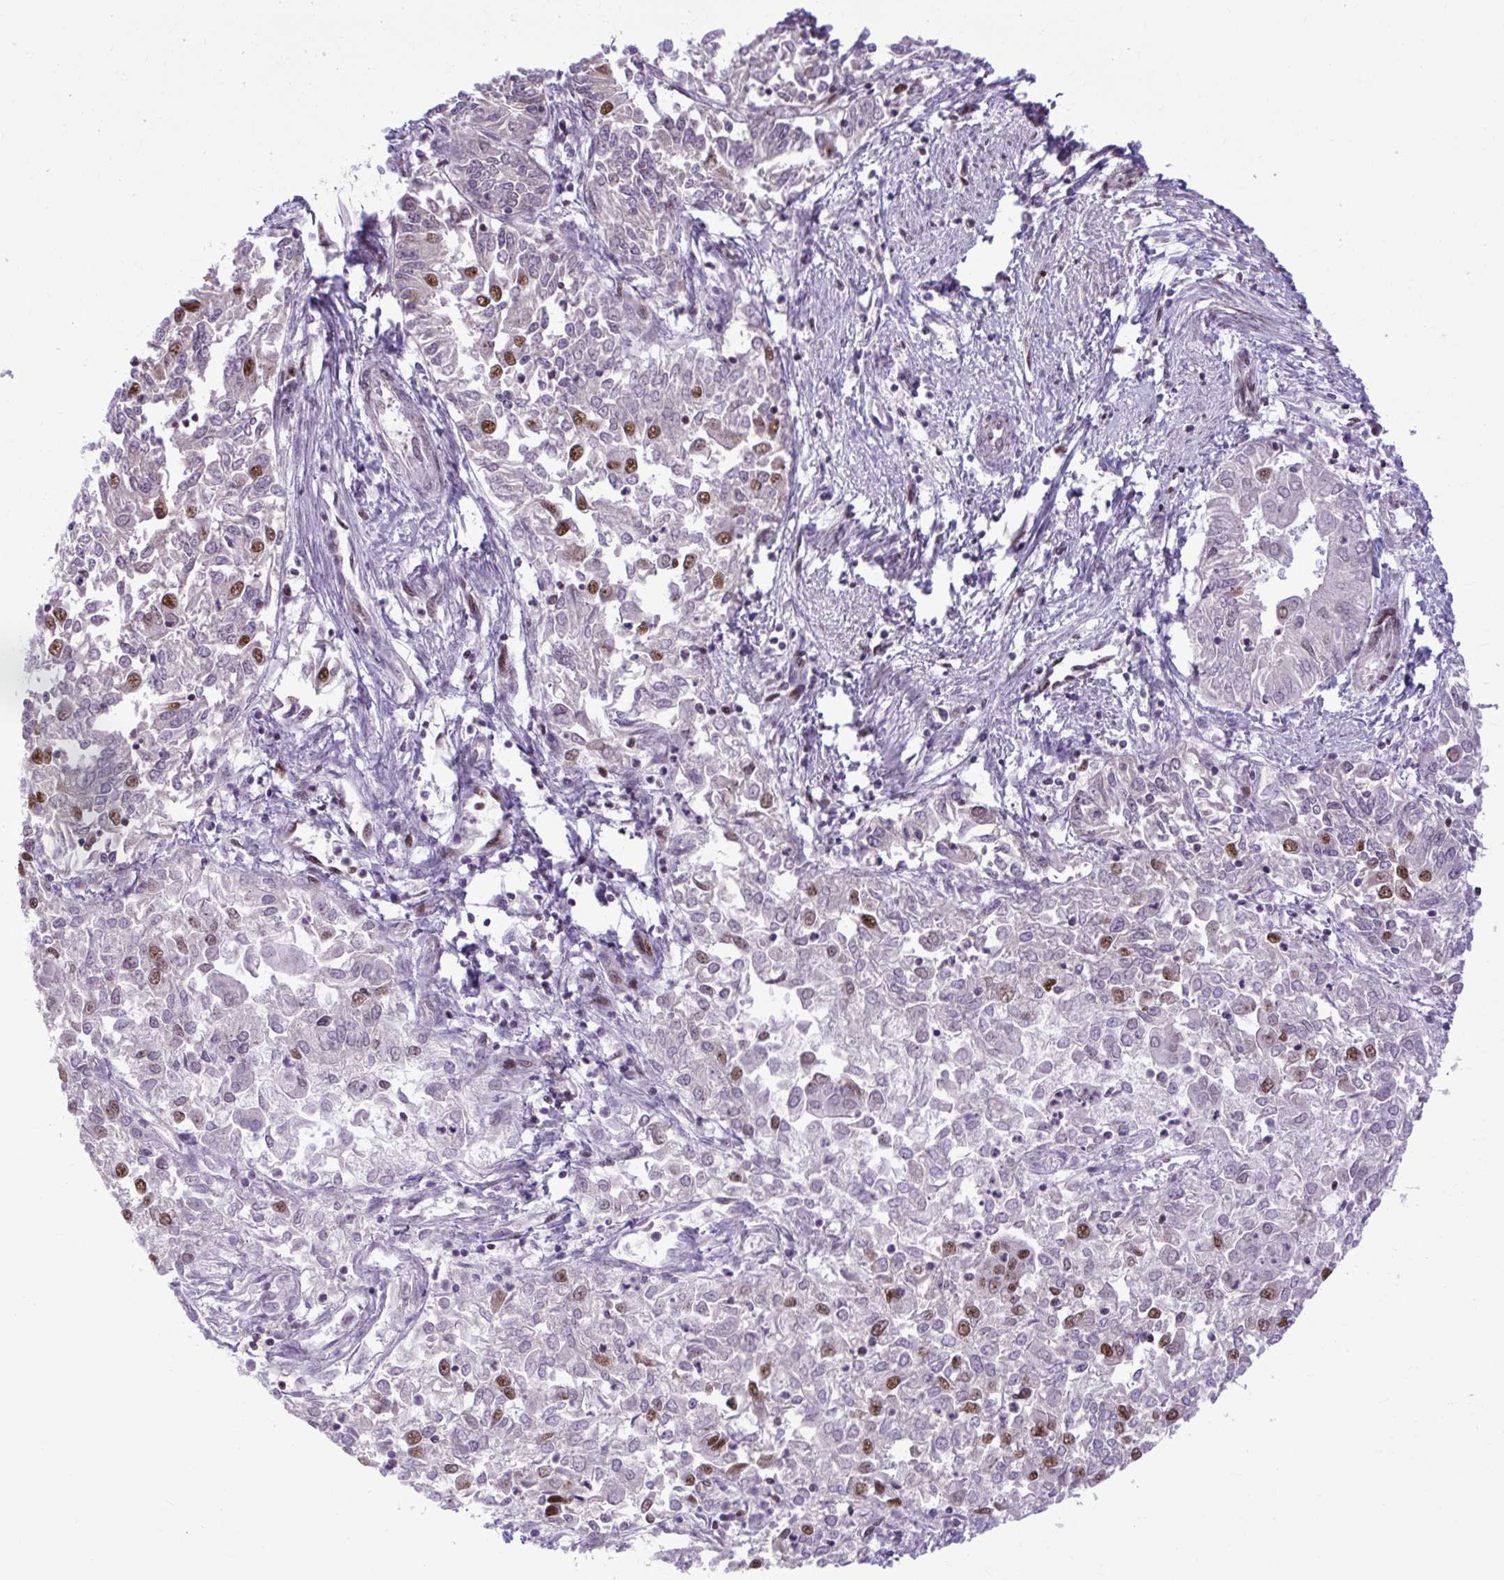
{"staining": {"intensity": "moderate", "quantity": "<25%", "location": "nuclear"}, "tissue": "endometrial cancer", "cell_type": "Tumor cells", "image_type": "cancer", "snomed": [{"axis": "morphology", "description": "Adenocarcinoma, NOS"}, {"axis": "topography", "description": "Endometrium"}], "caption": "Moderate nuclear positivity is present in about <25% of tumor cells in adenocarcinoma (endometrial). The protein is stained brown, and the nuclei are stained in blue (DAB (3,3'-diaminobenzidine) IHC with brightfield microscopy, high magnification).", "gene": "PRPF19", "patient": {"sex": "female", "age": 57}}